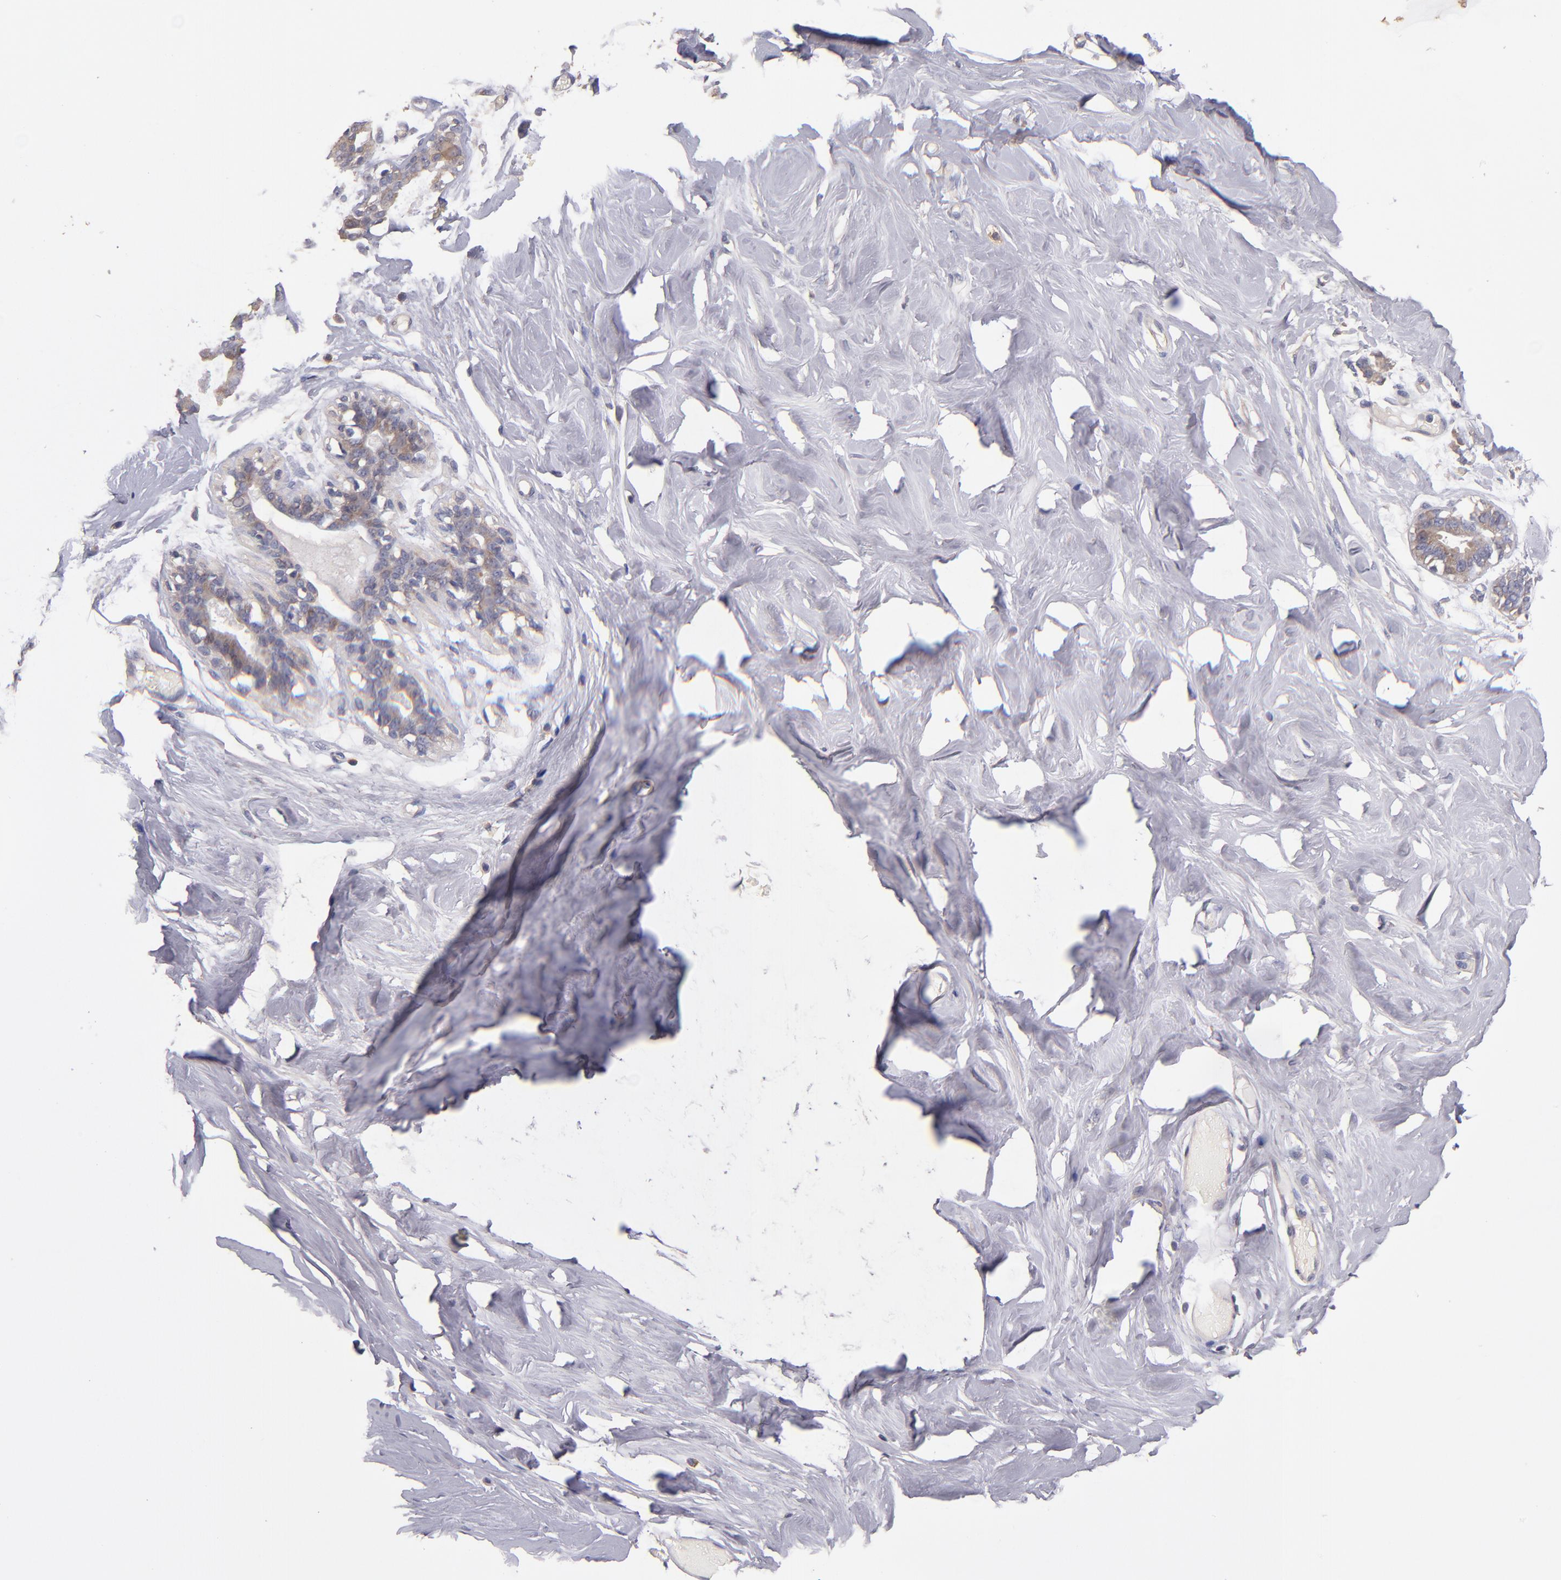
{"staining": {"intensity": "negative", "quantity": "none", "location": "none"}, "tissue": "breast", "cell_type": "Adipocytes", "image_type": "normal", "snomed": [{"axis": "morphology", "description": "Normal tissue, NOS"}, {"axis": "topography", "description": "Breast"}, {"axis": "topography", "description": "Soft tissue"}], "caption": "Photomicrograph shows no significant protein expression in adipocytes of normal breast.", "gene": "MAGEE1", "patient": {"sex": "female", "age": 25}}